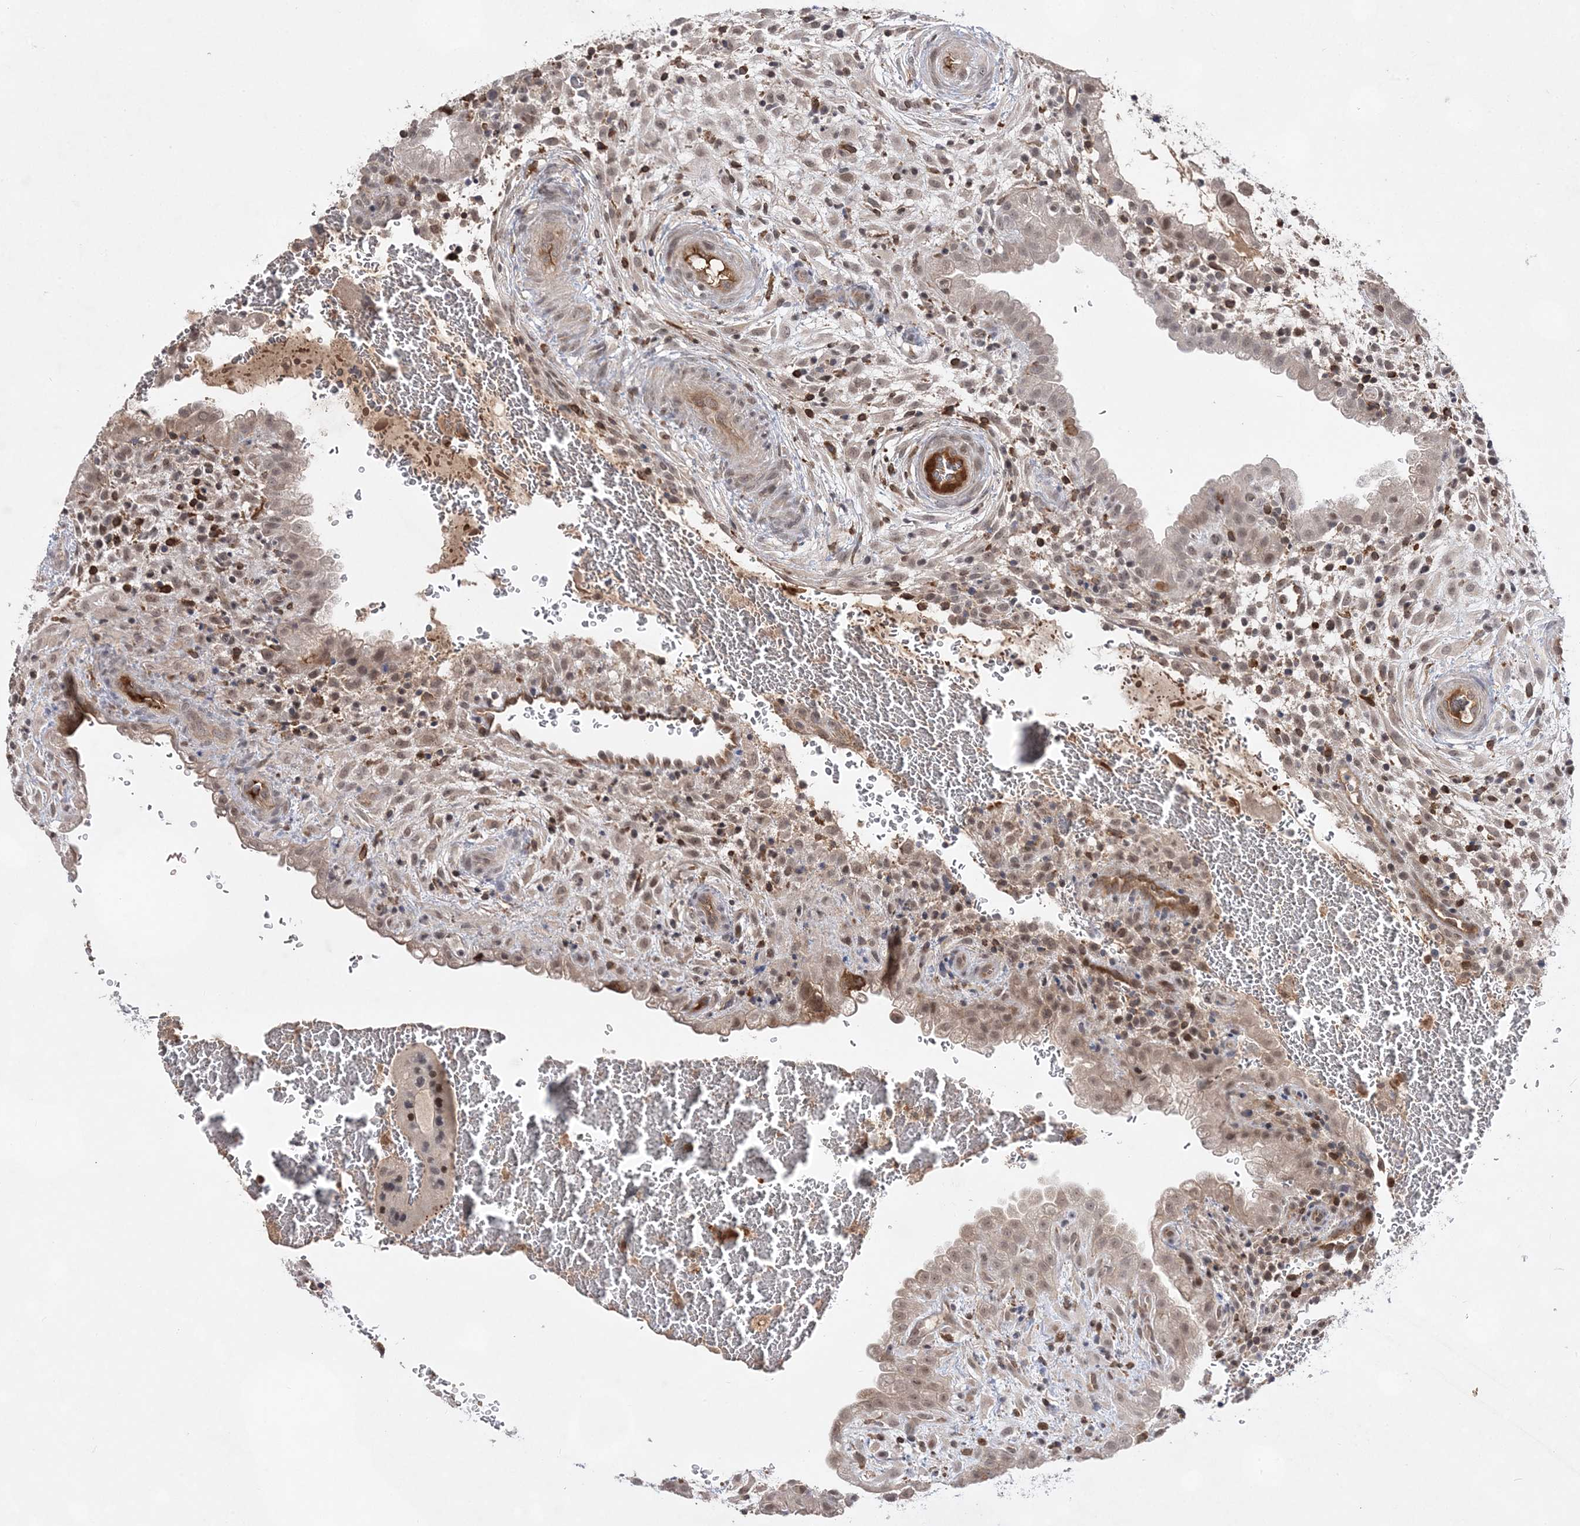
{"staining": {"intensity": "weak", "quantity": "<25%", "location": "nuclear"}, "tissue": "placenta", "cell_type": "Decidual cells", "image_type": "normal", "snomed": [{"axis": "morphology", "description": "Normal tissue, NOS"}, {"axis": "topography", "description": "Placenta"}], "caption": "Immunohistochemistry image of benign placenta: human placenta stained with DAB reveals no significant protein staining in decidual cells. The staining was performed using DAB to visualize the protein expression in brown, while the nuclei were stained in blue with hematoxylin (Magnification: 20x).", "gene": "TMEM132B", "patient": {"sex": "female", "age": 35}}